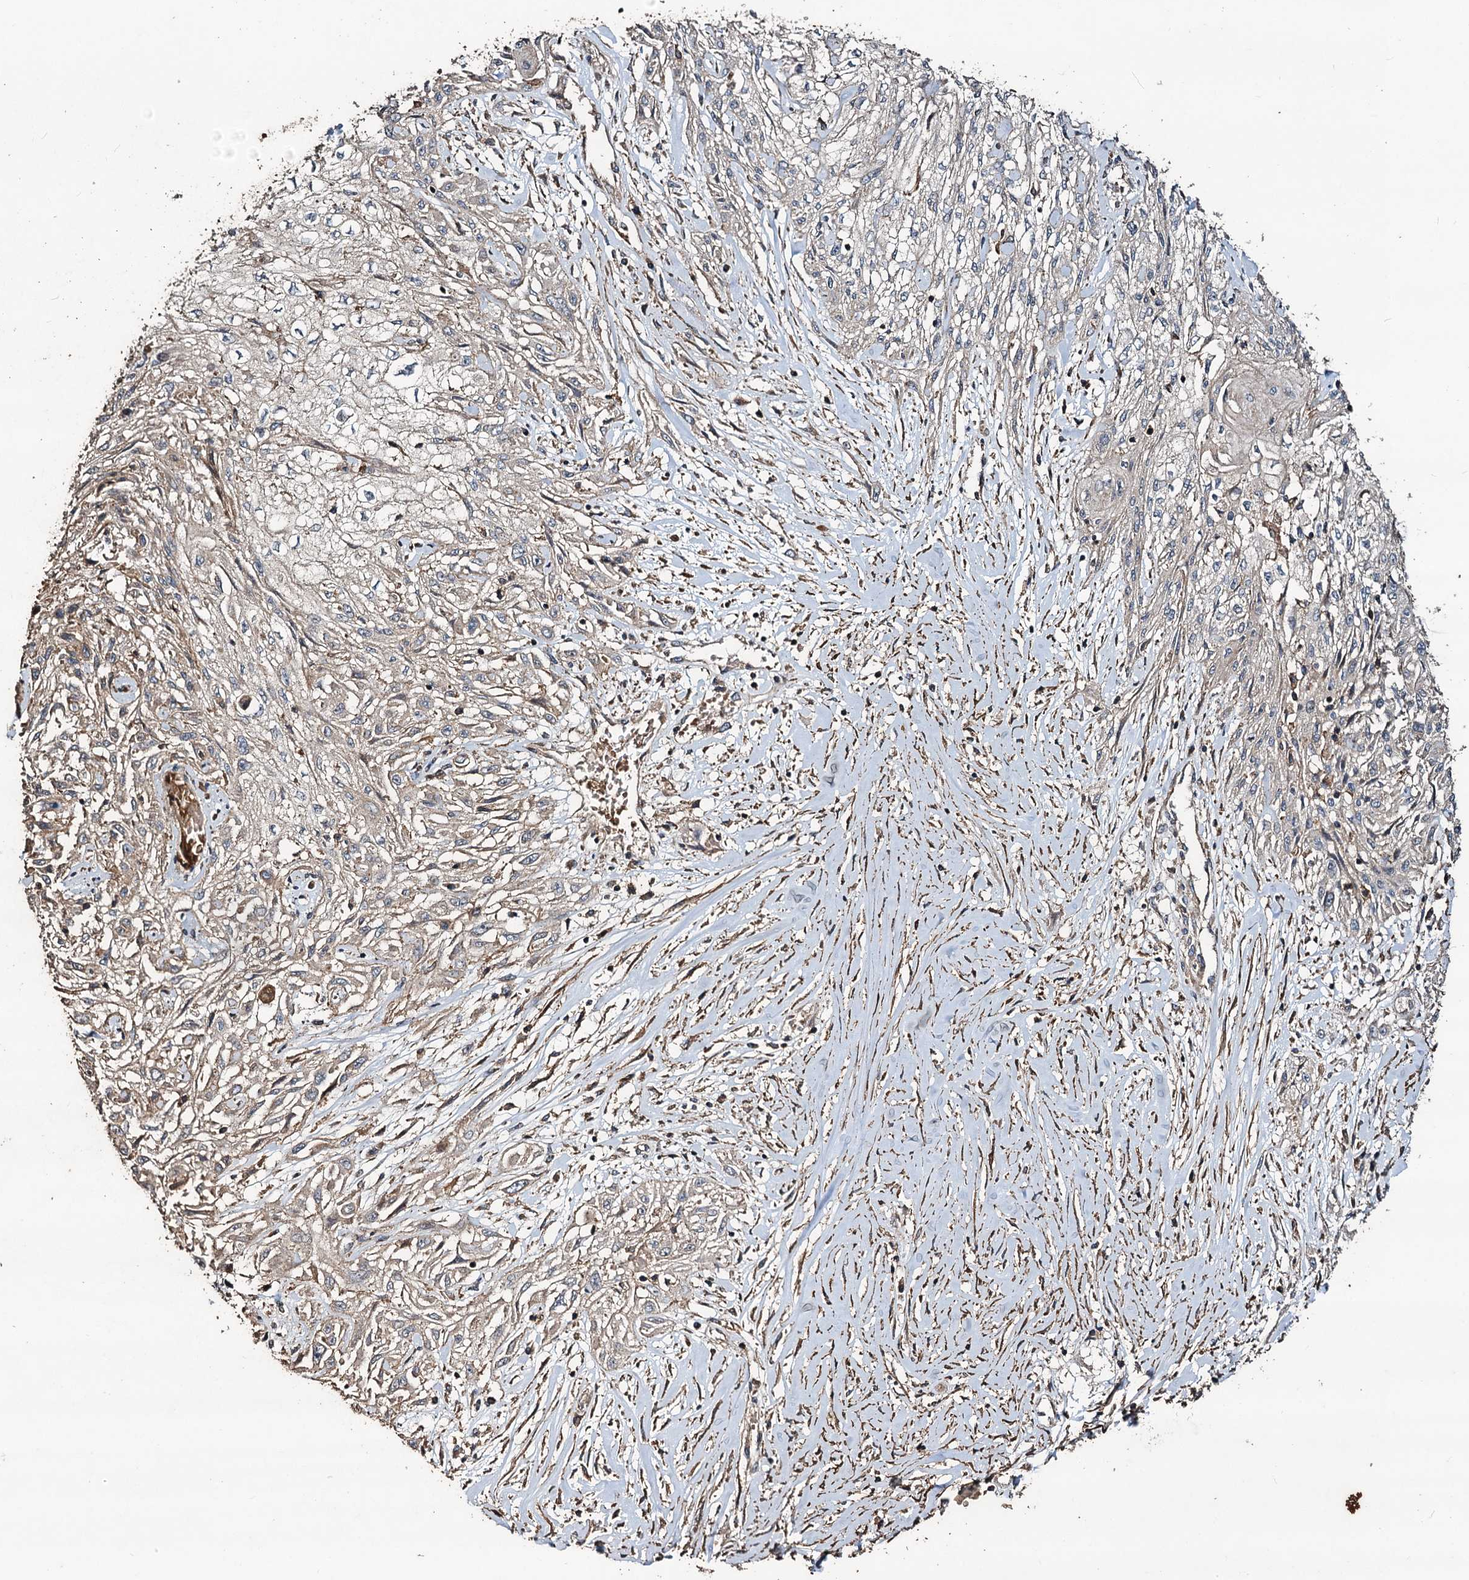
{"staining": {"intensity": "weak", "quantity": "<25%", "location": "cytoplasmic/membranous"}, "tissue": "skin cancer", "cell_type": "Tumor cells", "image_type": "cancer", "snomed": [{"axis": "morphology", "description": "Squamous cell carcinoma, NOS"}, {"axis": "morphology", "description": "Squamous cell carcinoma, metastatic, NOS"}, {"axis": "topography", "description": "Skin"}, {"axis": "topography", "description": "Lymph node"}], "caption": "The micrograph shows no significant staining in tumor cells of skin squamous cell carcinoma.", "gene": "NOTCH2NLA", "patient": {"sex": "male", "age": 75}}